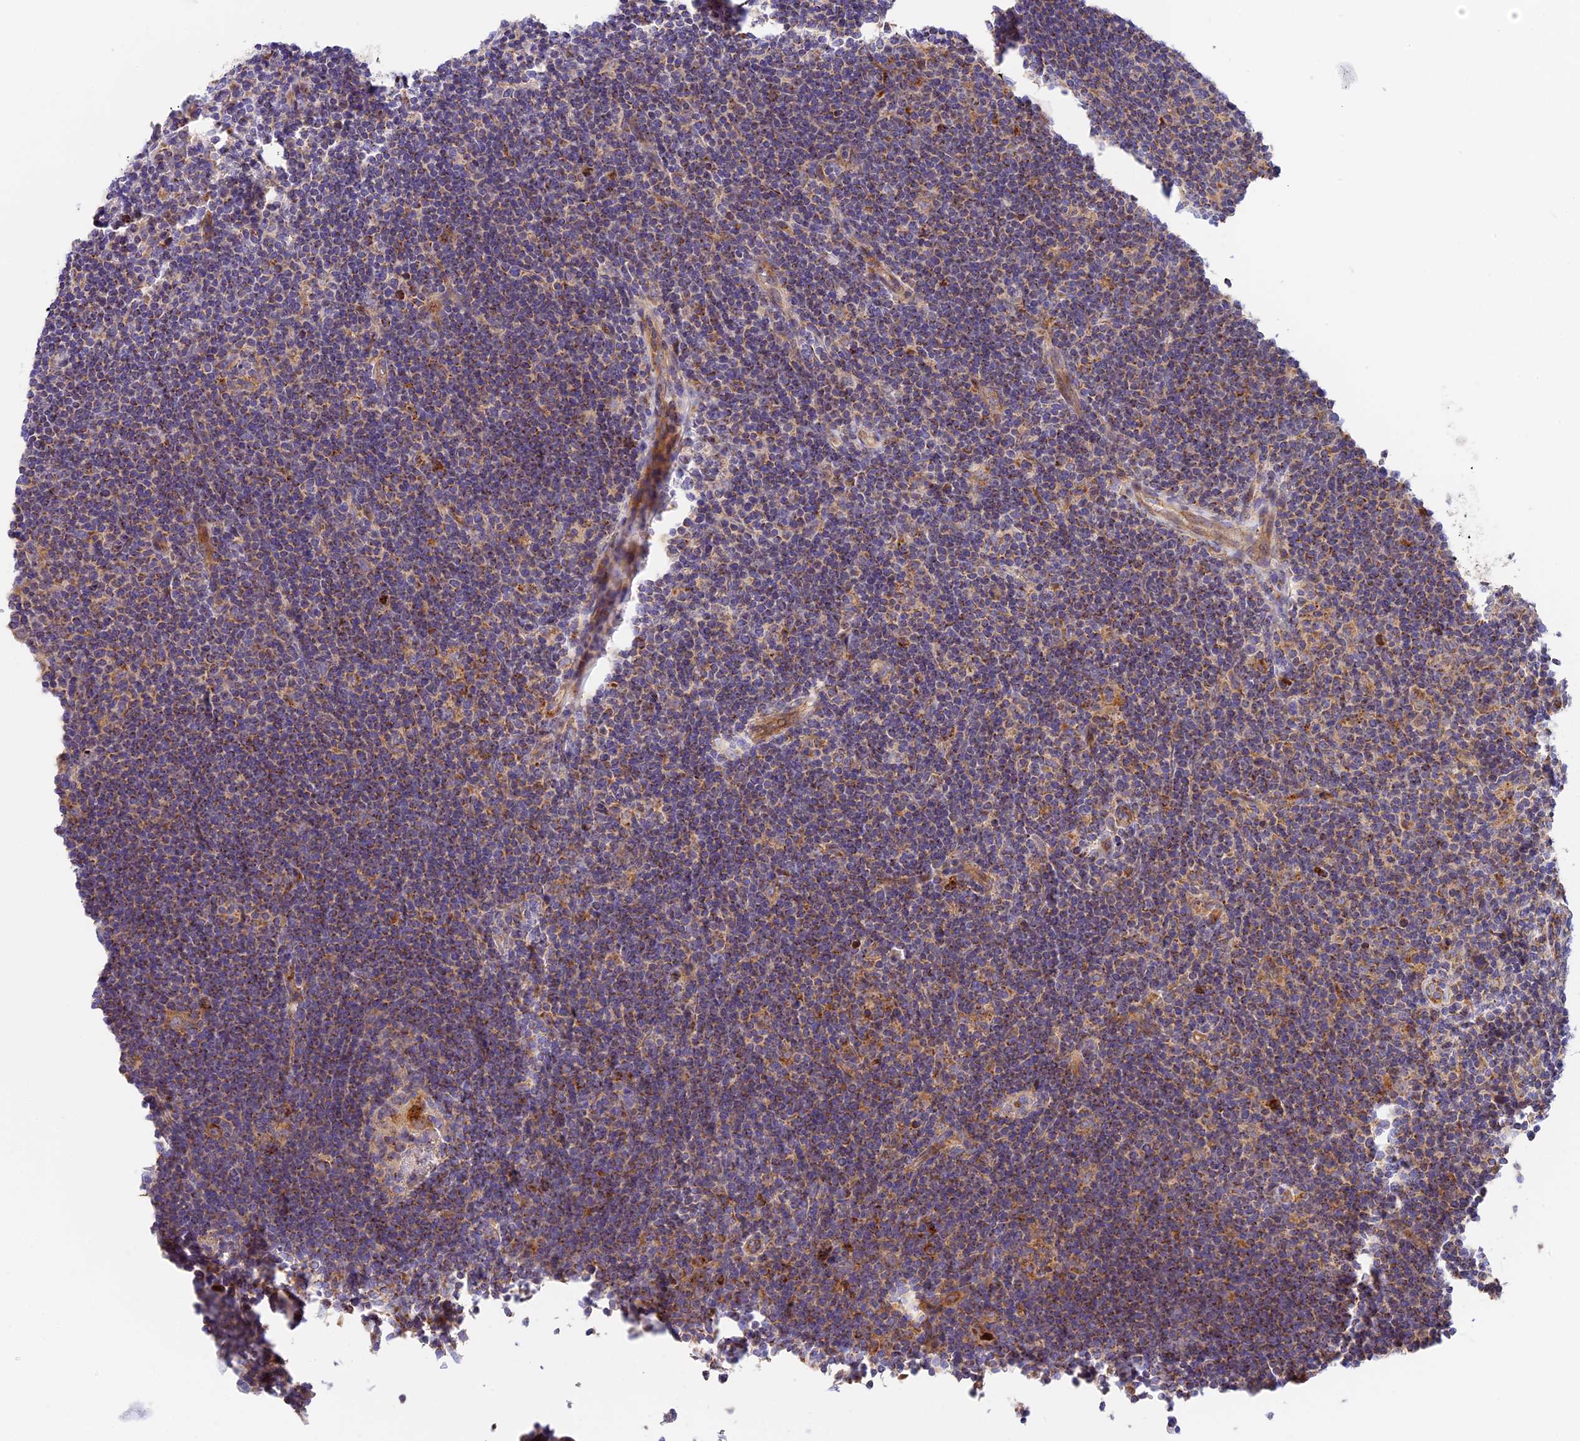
{"staining": {"intensity": "weak", "quantity": "25%-75%", "location": "cytoplasmic/membranous"}, "tissue": "lymphoma", "cell_type": "Tumor cells", "image_type": "cancer", "snomed": [{"axis": "morphology", "description": "Hodgkin's disease, NOS"}, {"axis": "topography", "description": "Lymph node"}], "caption": "Immunohistochemistry photomicrograph of neoplastic tissue: human Hodgkin's disease stained using immunohistochemistry displays low levels of weak protein expression localized specifically in the cytoplasmic/membranous of tumor cells, appearing as a cytoplasmic/membranous brown color.", "gene": "MRAS", "patient": {"sex": "female", "age": 57}}